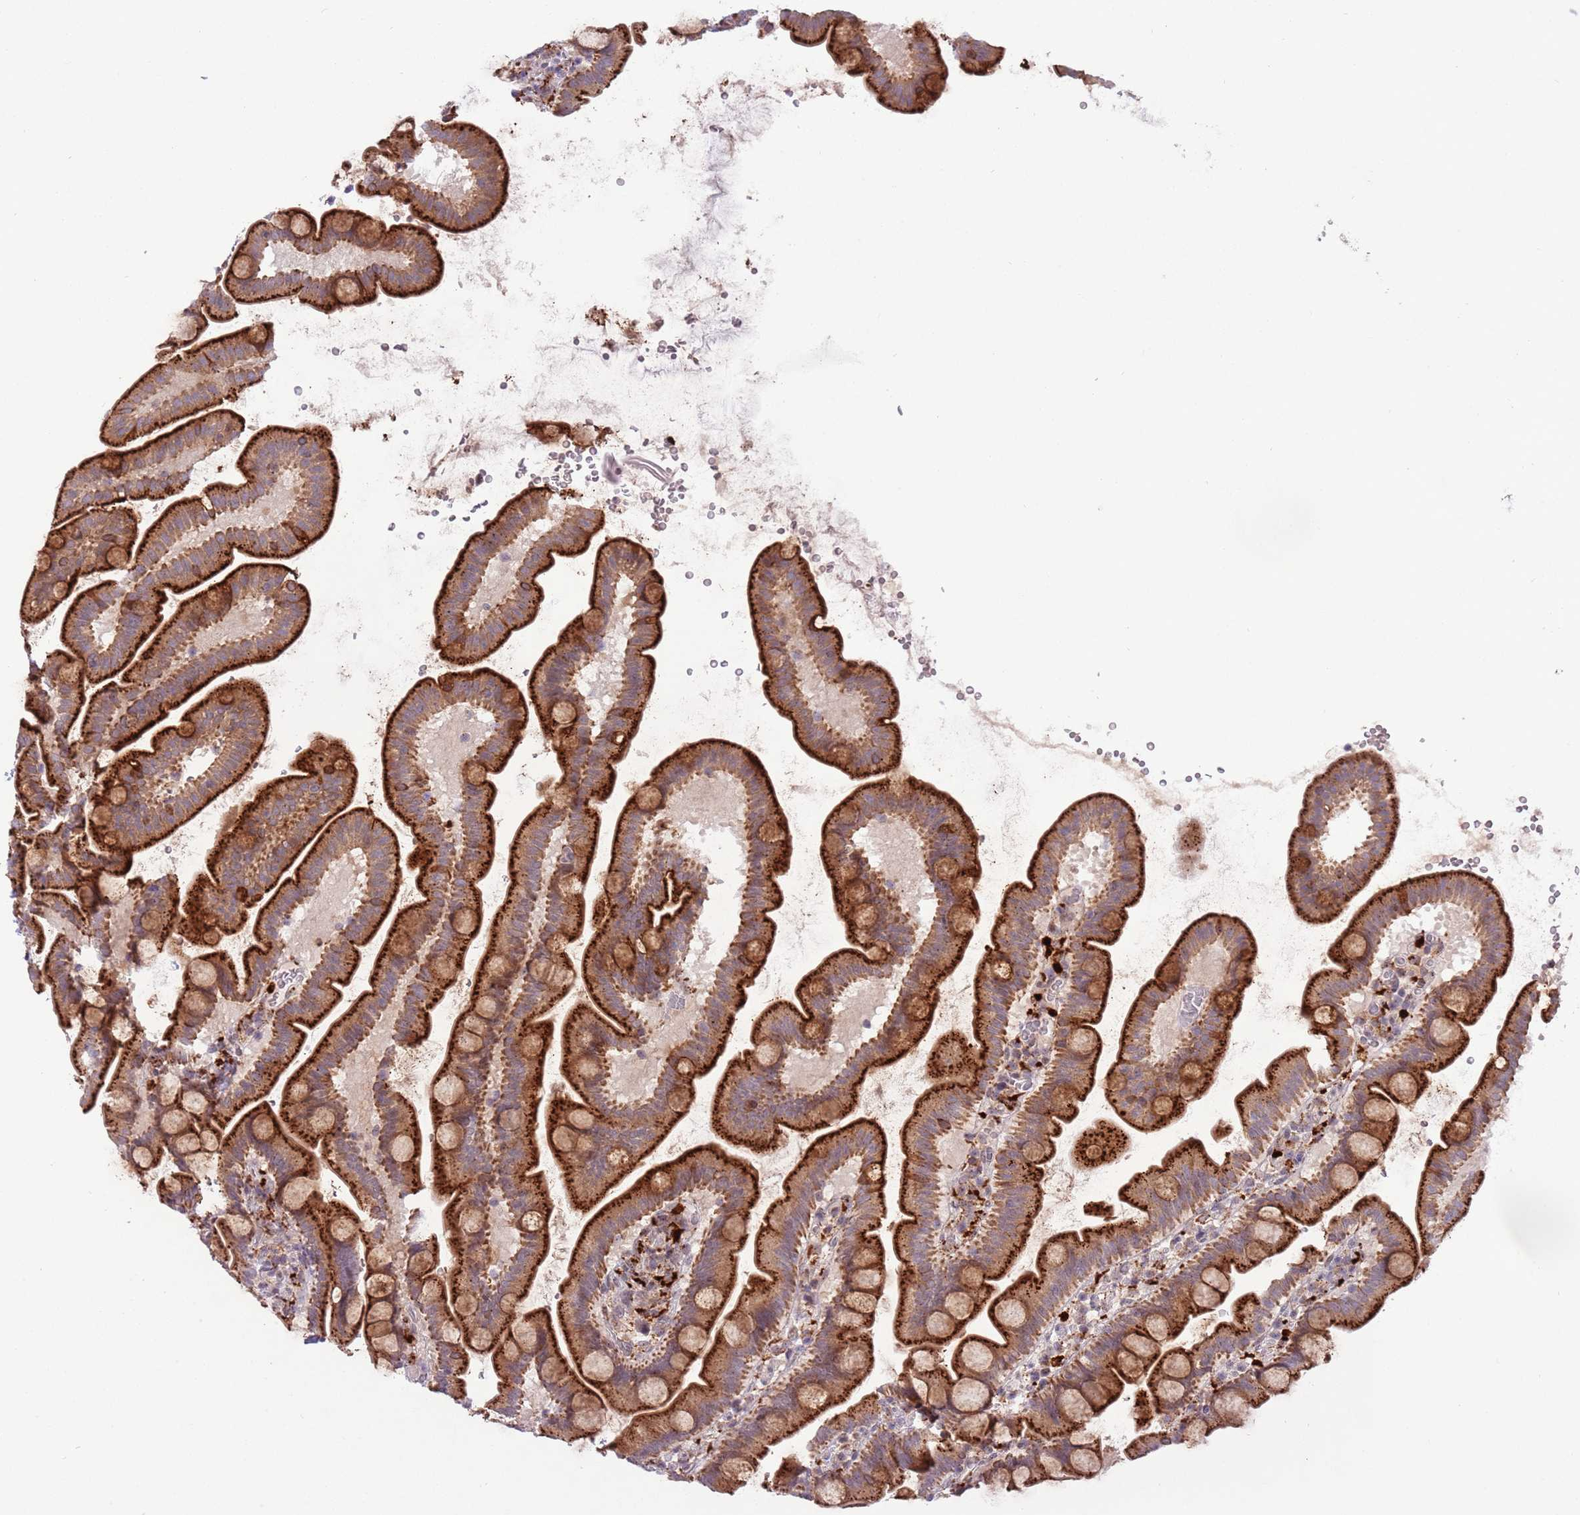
{"staining": {"intensity": "strong", "quantity": ">75%", "location": "cytoplasmic/membranous"}, "tissue": "small intestine", "cell_type": "Glandular cells", "image_type": "normal", "snomed": [{"axis": "morphology", "description": "Normal tissue, NOS"}, {"axis": "topography", "description": "Small intestine"}], "caption": "Immunohistochemistry (IHC) (DAB) staining of benign small intestine exhibits strong cytoplasmic/membranous protein positivity in approximately >75% of glandular cells.", "gene": "TRIM27", "patient": {"sex": "female", "age": 68}}